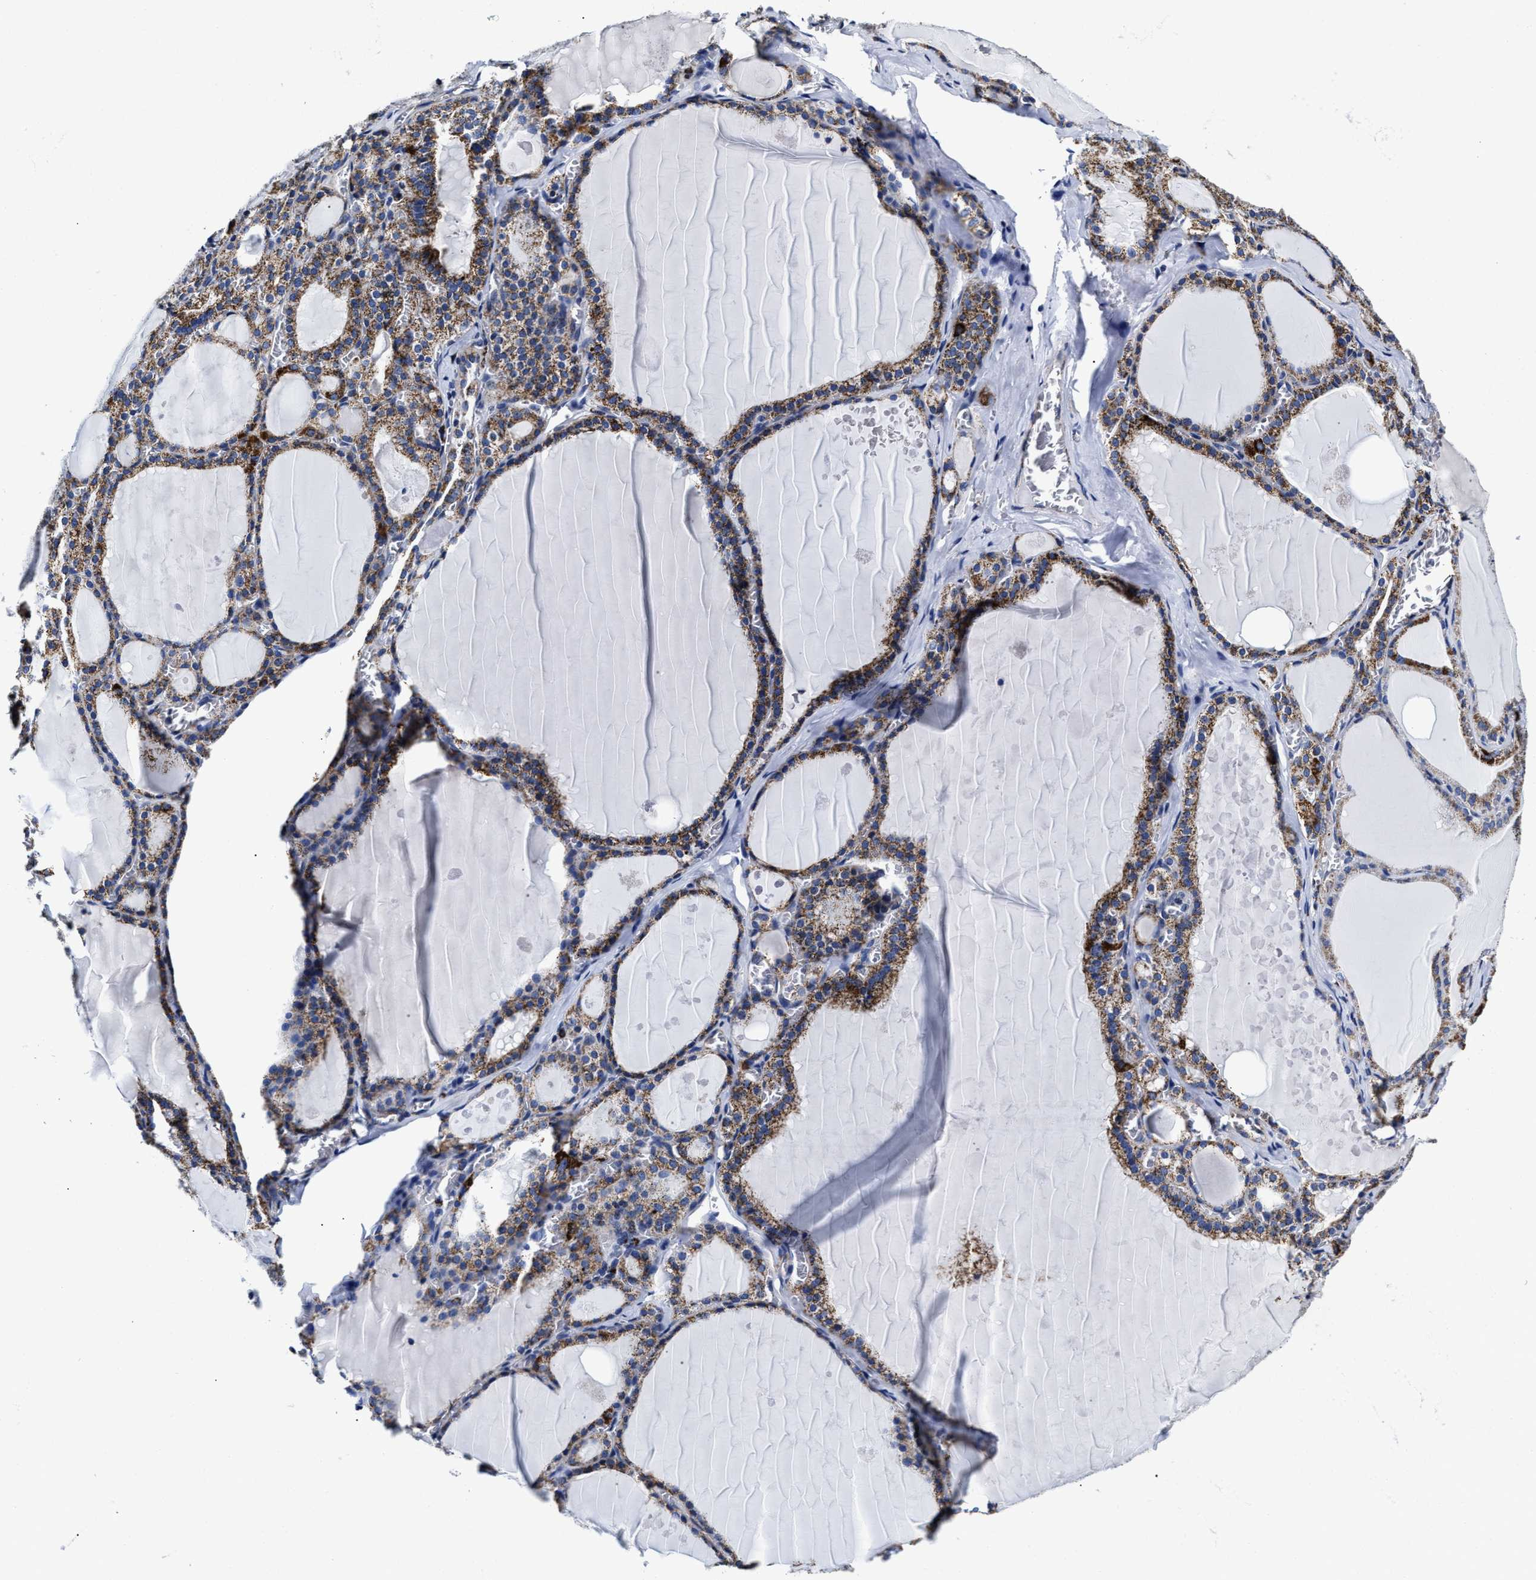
{"staining": {"intensity": "moderate", "quantity": ">75%", "location": "cytoplasmic/membranous"}, "tissue": "thyroid gland", "cell_type": "Glandular cells", "image_type": "normal", "snomed": [{"axis": "morphology", "description": "Normal tissue, NOS"}, {"axis": "topography", "description": "Thyroid gland"}], "caption": "Immunohistochemistry (DAB) staining of benign human thyroid gland reveals moderate cytoplasmic/membranous protein expression in approximately >75% of glandular cells. The staining is performed using DAB brown chromogen to label protein expression. The nuclei are counter-stained blue using hematoxylin.", "gene": "HINT2", "patient": {"sex": "male", "age": 56}}